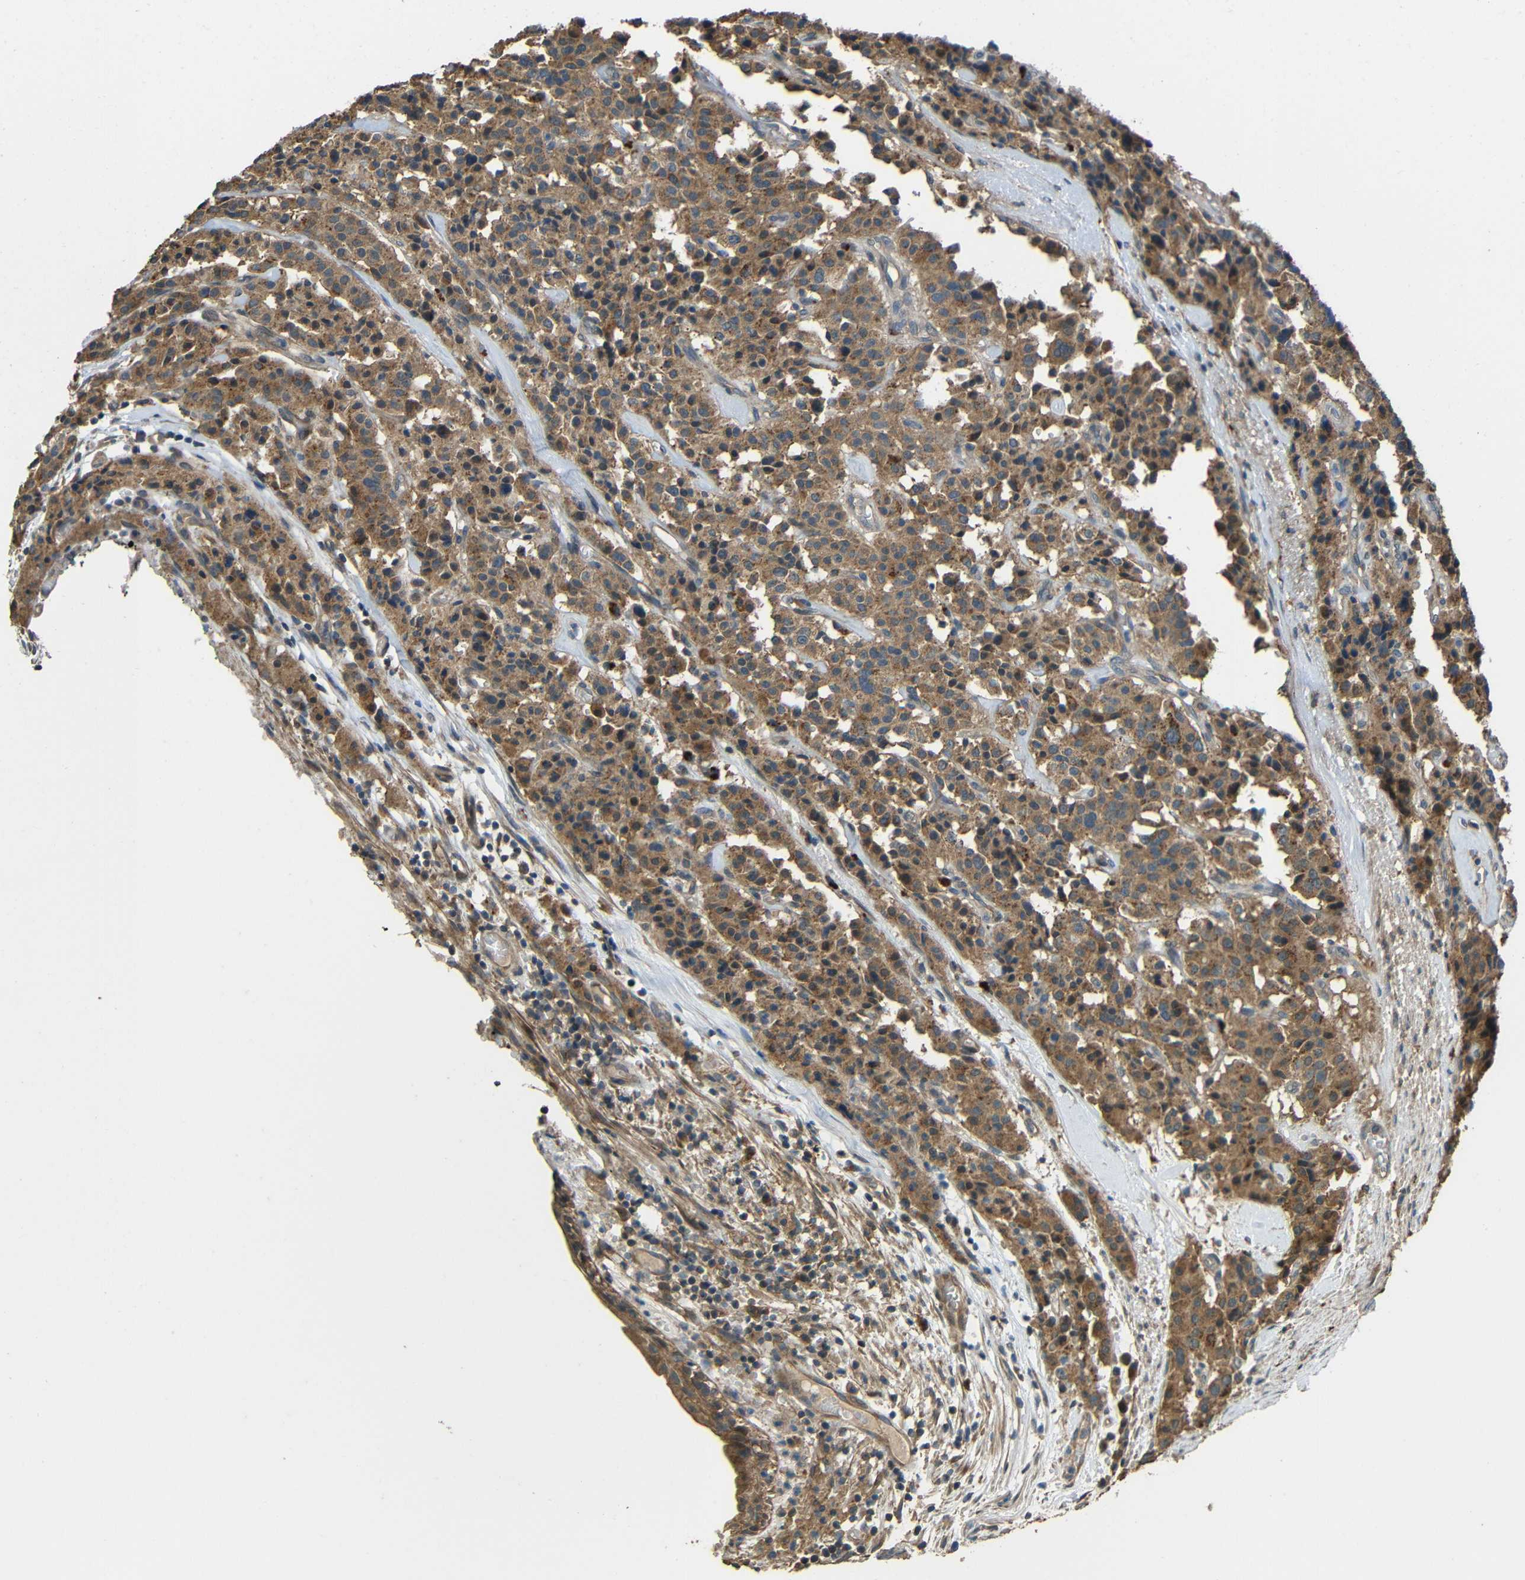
{"staining": {"intensity": "moderate", "quantity": ">75%", "location": "cytoplasmic/membranous"}, "tissue": "carcinoid", "cell_type": "Tumor cells", "image_type": "cancer", "snomed": [{"axis": "morphology", "description": "Carcinoid, malignant, NOS"}, {"axis": "topography", "description": "Lung"}], "caption": "Carcinoid stained with a brown dye shows moderate cytoplasmic/membranous positive staining in about >75% of tumor cells.", "gene": "ACACA", "patient": {"sex": "male", "age": 30}}